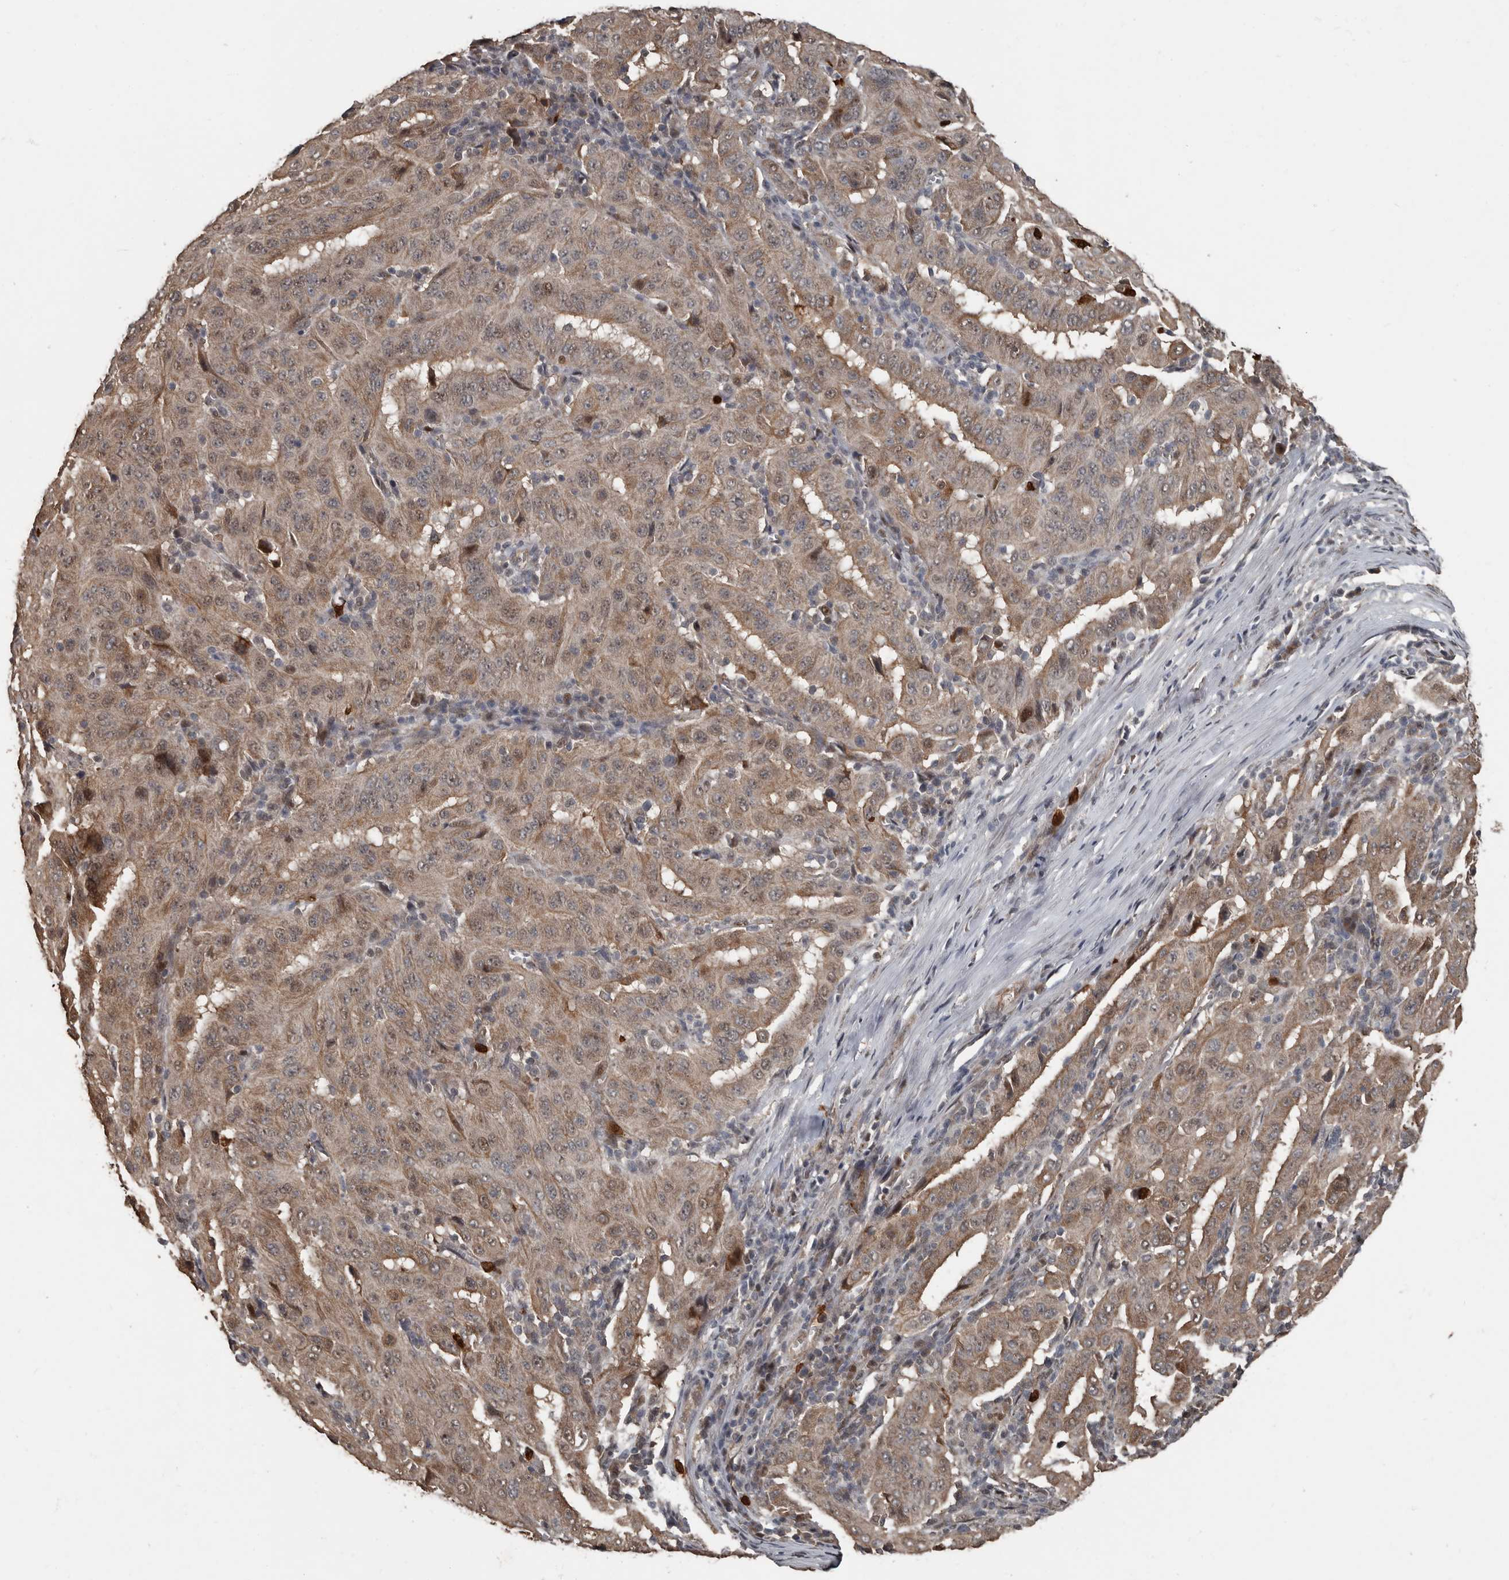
{"staining": {"intensity": "weak", "quantity": ">75%", "location": "cytoplasmic/membranous,nuclear"}, "tissue": "pancreatic cancer", "cell_type": "Tumor cells", "image_type": "cancer", "snomed": [{"axis": "morphology", "description": "Adenocarcinoma, NOS"}, {"axis": "topography", "description": "Pancreas"}], "caption": "The histopathology image exhibits immunohistochemical staining of pancreatic cancer. There is weak cytoplasmic/membranous and nuclear positivity is seen in approximately >75% of tumor cells.", "gene": "FSBP", "patient": {"sex": "male", "age": 63}}